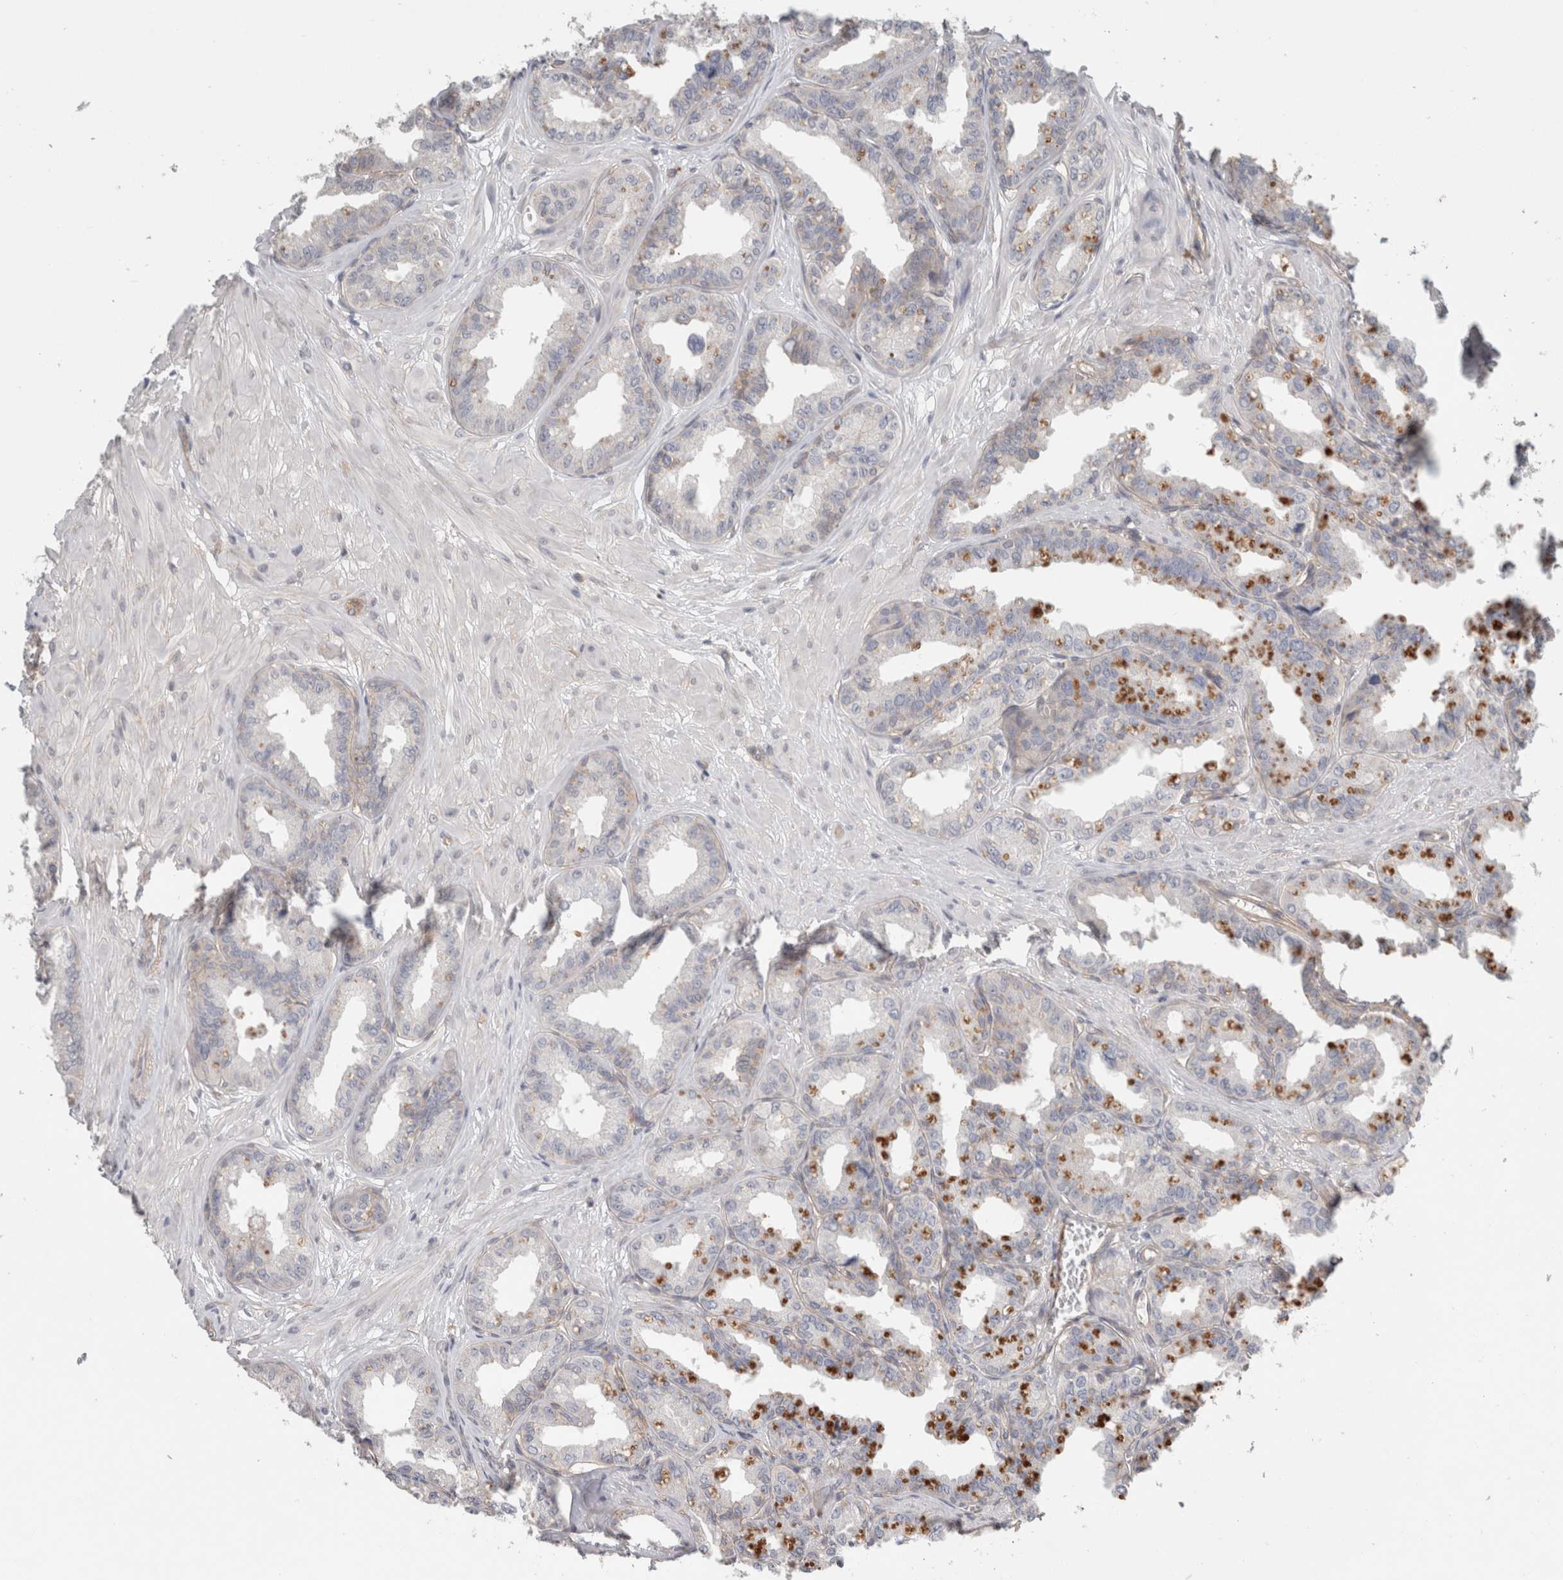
{"staining": {"intensity": "moderate", "quantity": "<25%", "location": "cytoplasmic/membranous"}, "tissue": "seminal vesicle", "cell_type": "Glandular cells", "image_type": "normal", "snomed": [{"axis": "morphology", "description": "Normal tissue, NOS"}, {"axis": "topography", "description": "Prostate"}, {"axis": "topography", "description": "Seminal veicle"}], "caption": "Protein analysis of benign seminal vesicle exhibits moderate cytoplasmic/membranous expression in approximately <25% of glandular cells. Using DAB (3,3'-diaminobenzidine) (brown) and hematoxylin (blue) stains, captured at high magnification using brightfield microscopy.", "gene": "RASAL2", "patient": {"sex": "male", "age": 51}}